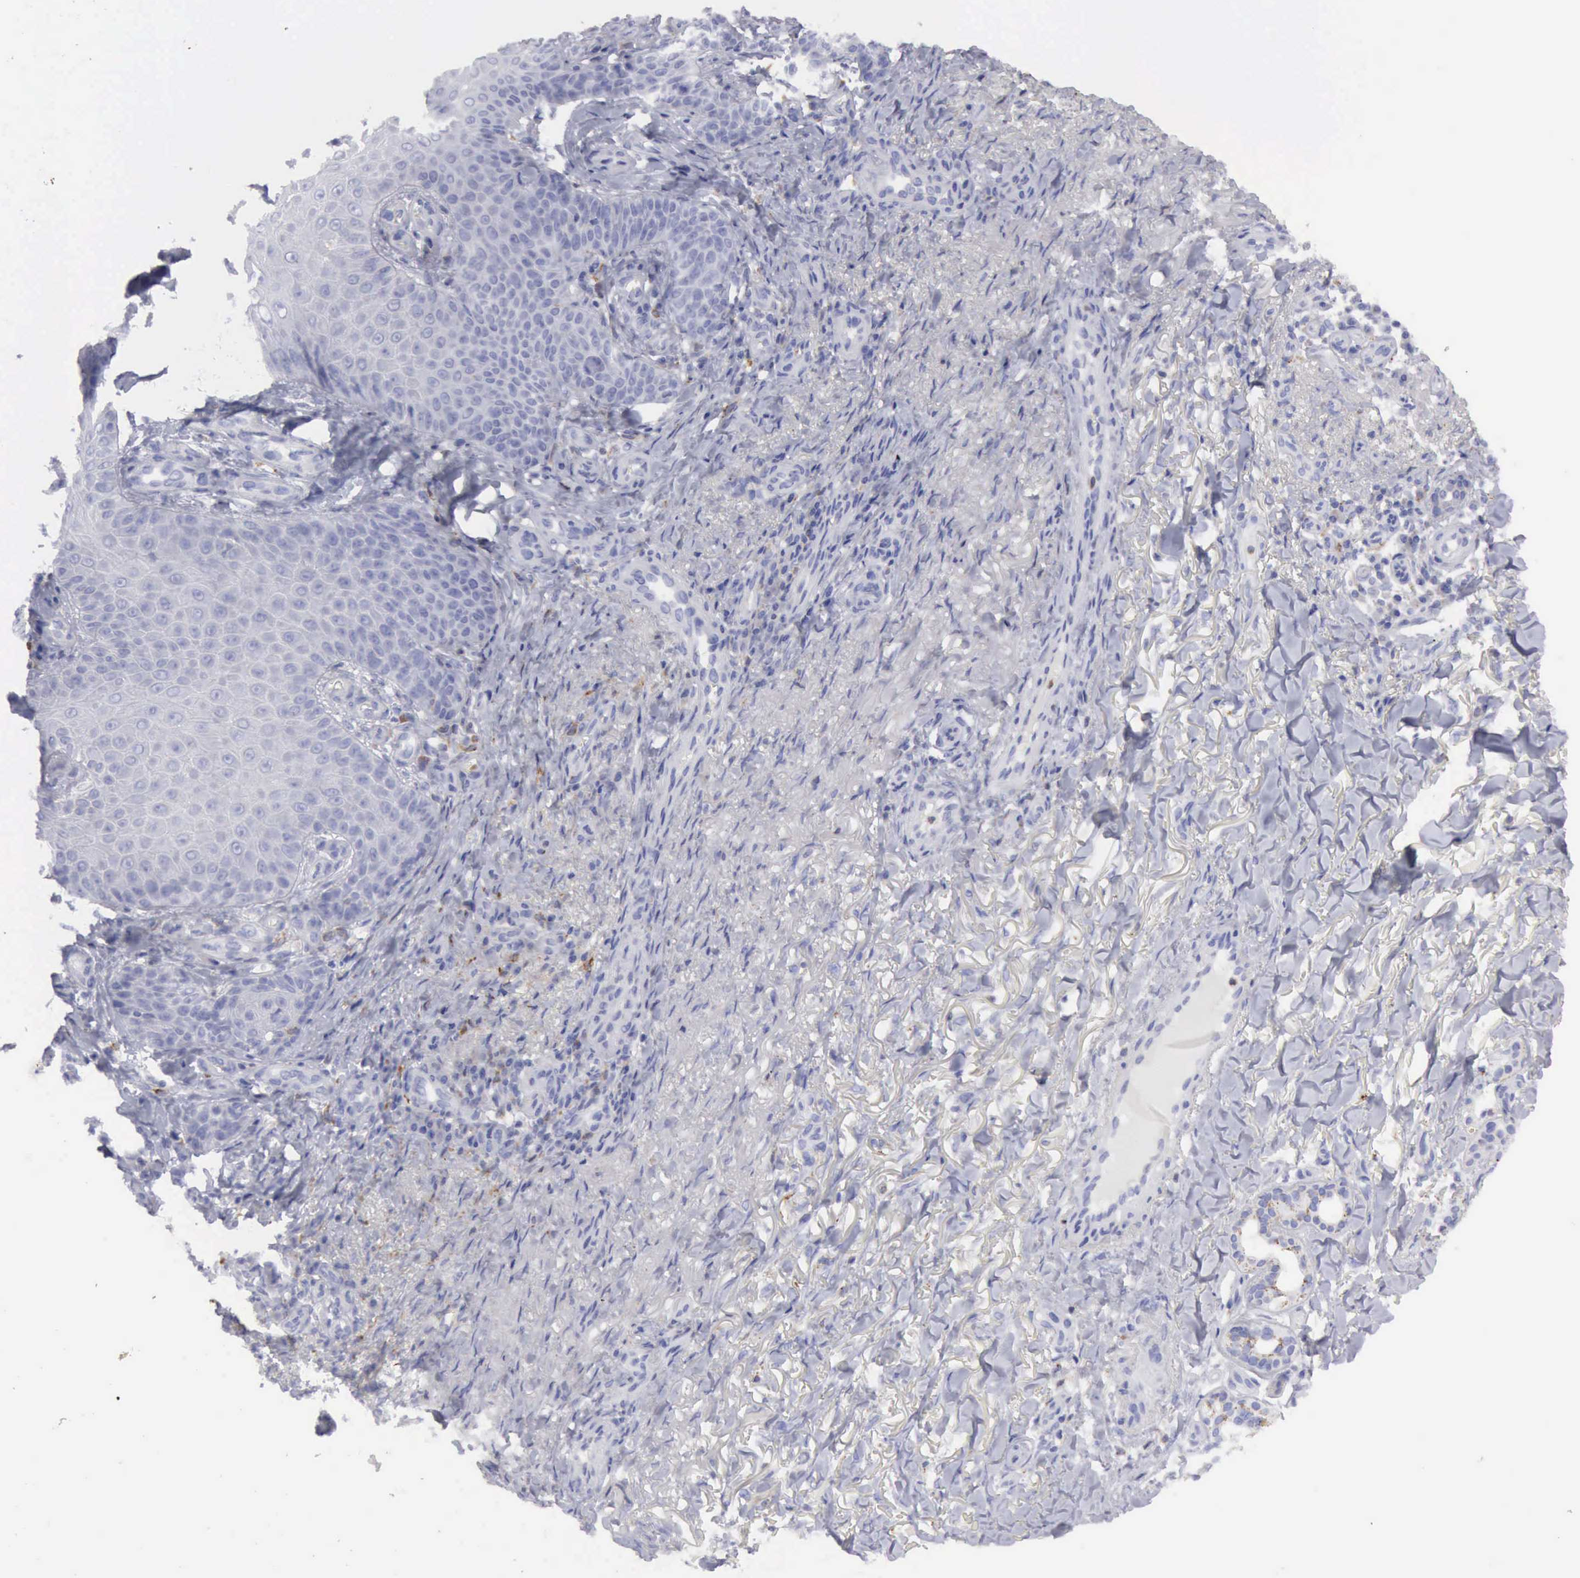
{"staining": {"intensity": "negative", "quantity": "none", "location": "none"}, "tissue": "skin cancer", "cell_type": "Tumor cells", "image_type": "cancer", "snomed": [{"axis": "morphology", "description": "Basal cell carcinoma"}, {"axis": "topography", "description": "Skin"}], "caption": "Human skin cancer (basal cell carcinoma) stained for a protein using IHC reveals no expression in tumor cells.", "gene": "CTSS", "patient": {"sex": "male", "age": 81}}